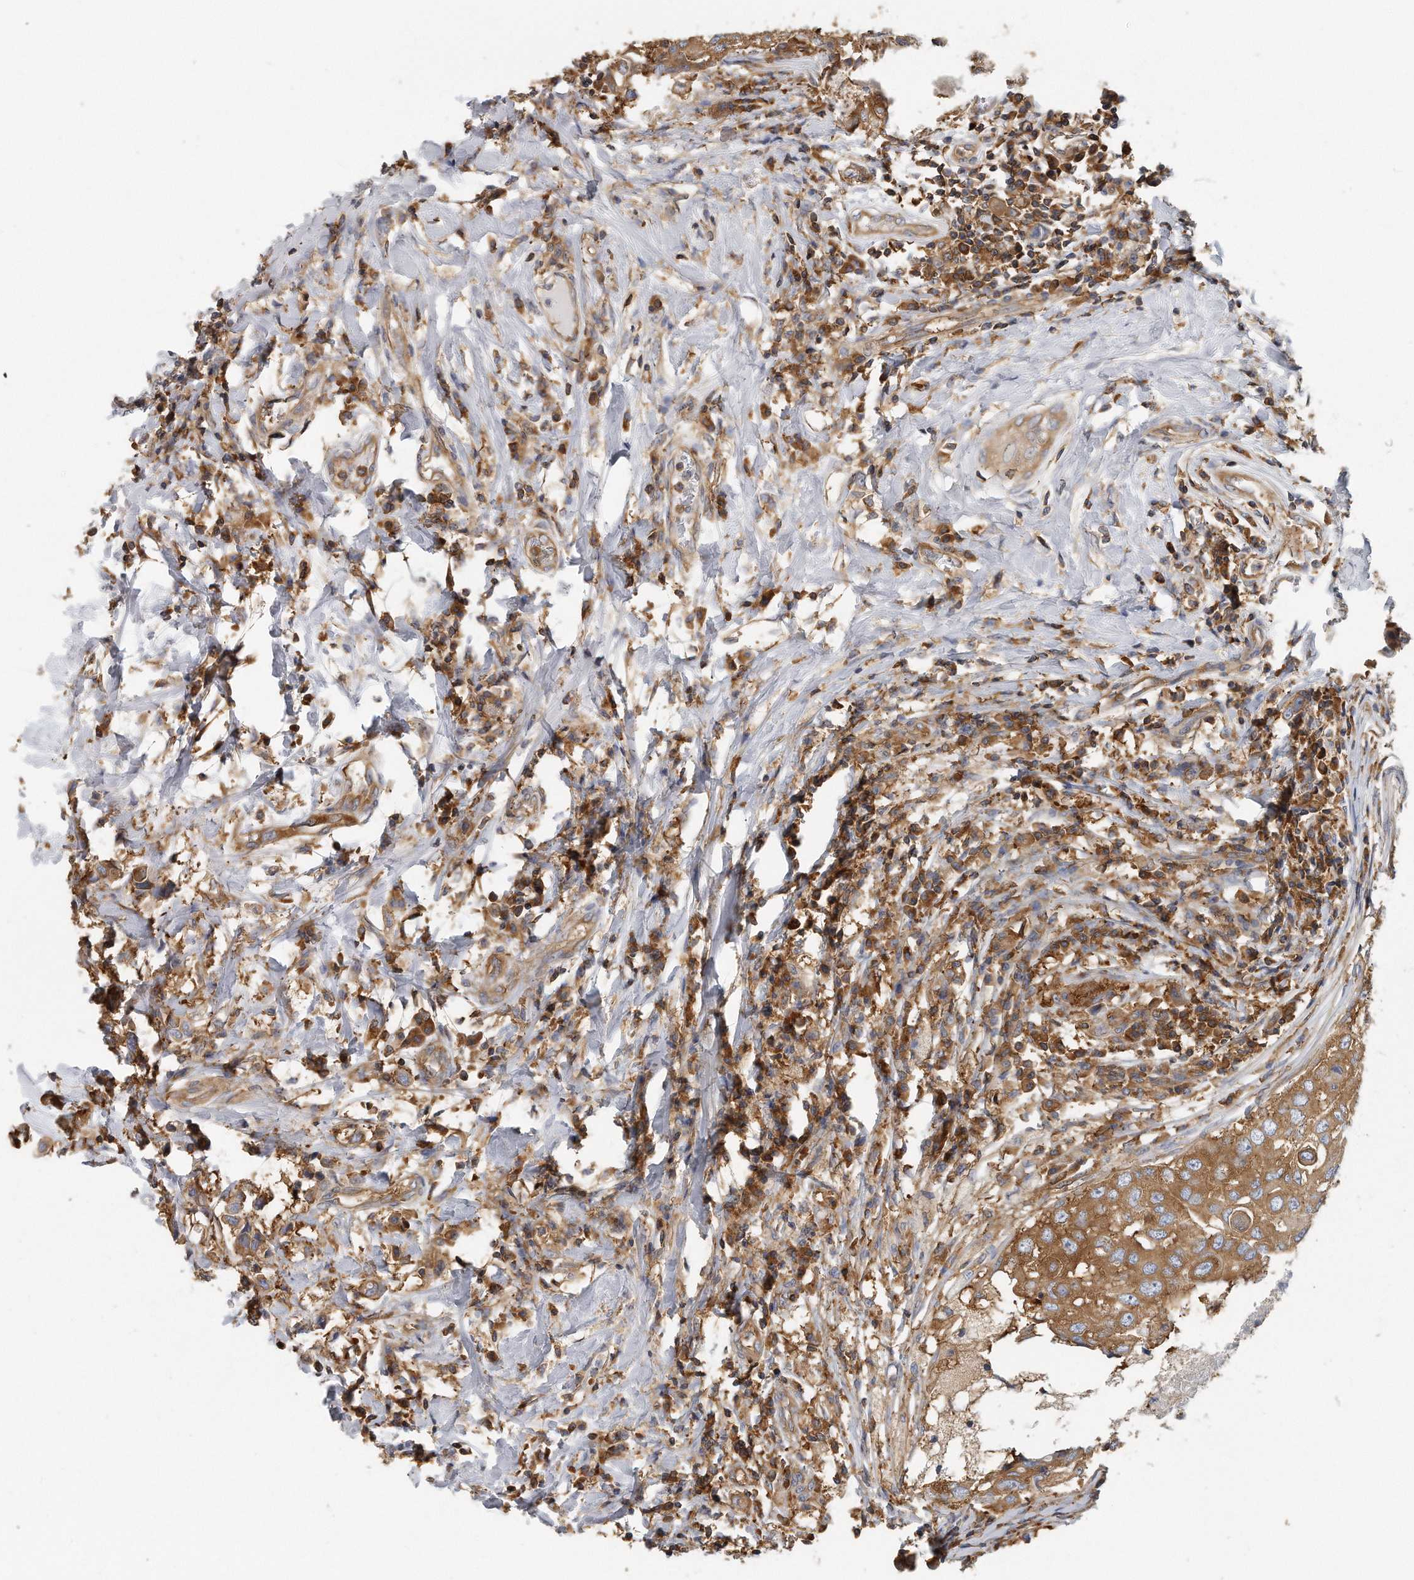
{"staining": {"intensity": "moderate", "quantity": ">75%", "location": "cytoplasmic/membranous"}, "tissue": "breast cancer", "cell_type": "Tumor cells", "image_type": "cancer", "snomed": [{"axis": "morphology", "description": "Duct carcinoma"}, {"axis": "topography", "description": "Breast"}], "caption": "High-magnification brightfield microscopy of breast cancer stained with DAB (3,3'-diaminobenzidine) (brown) and counterstained with hematoxylin (blue). tumor cells exhibit moderate cytoplasmic/membranous staining is seen in approximately>75% of cells.", "gene": "EIF3I", "patient": {"sex": "female", "age": 27}}